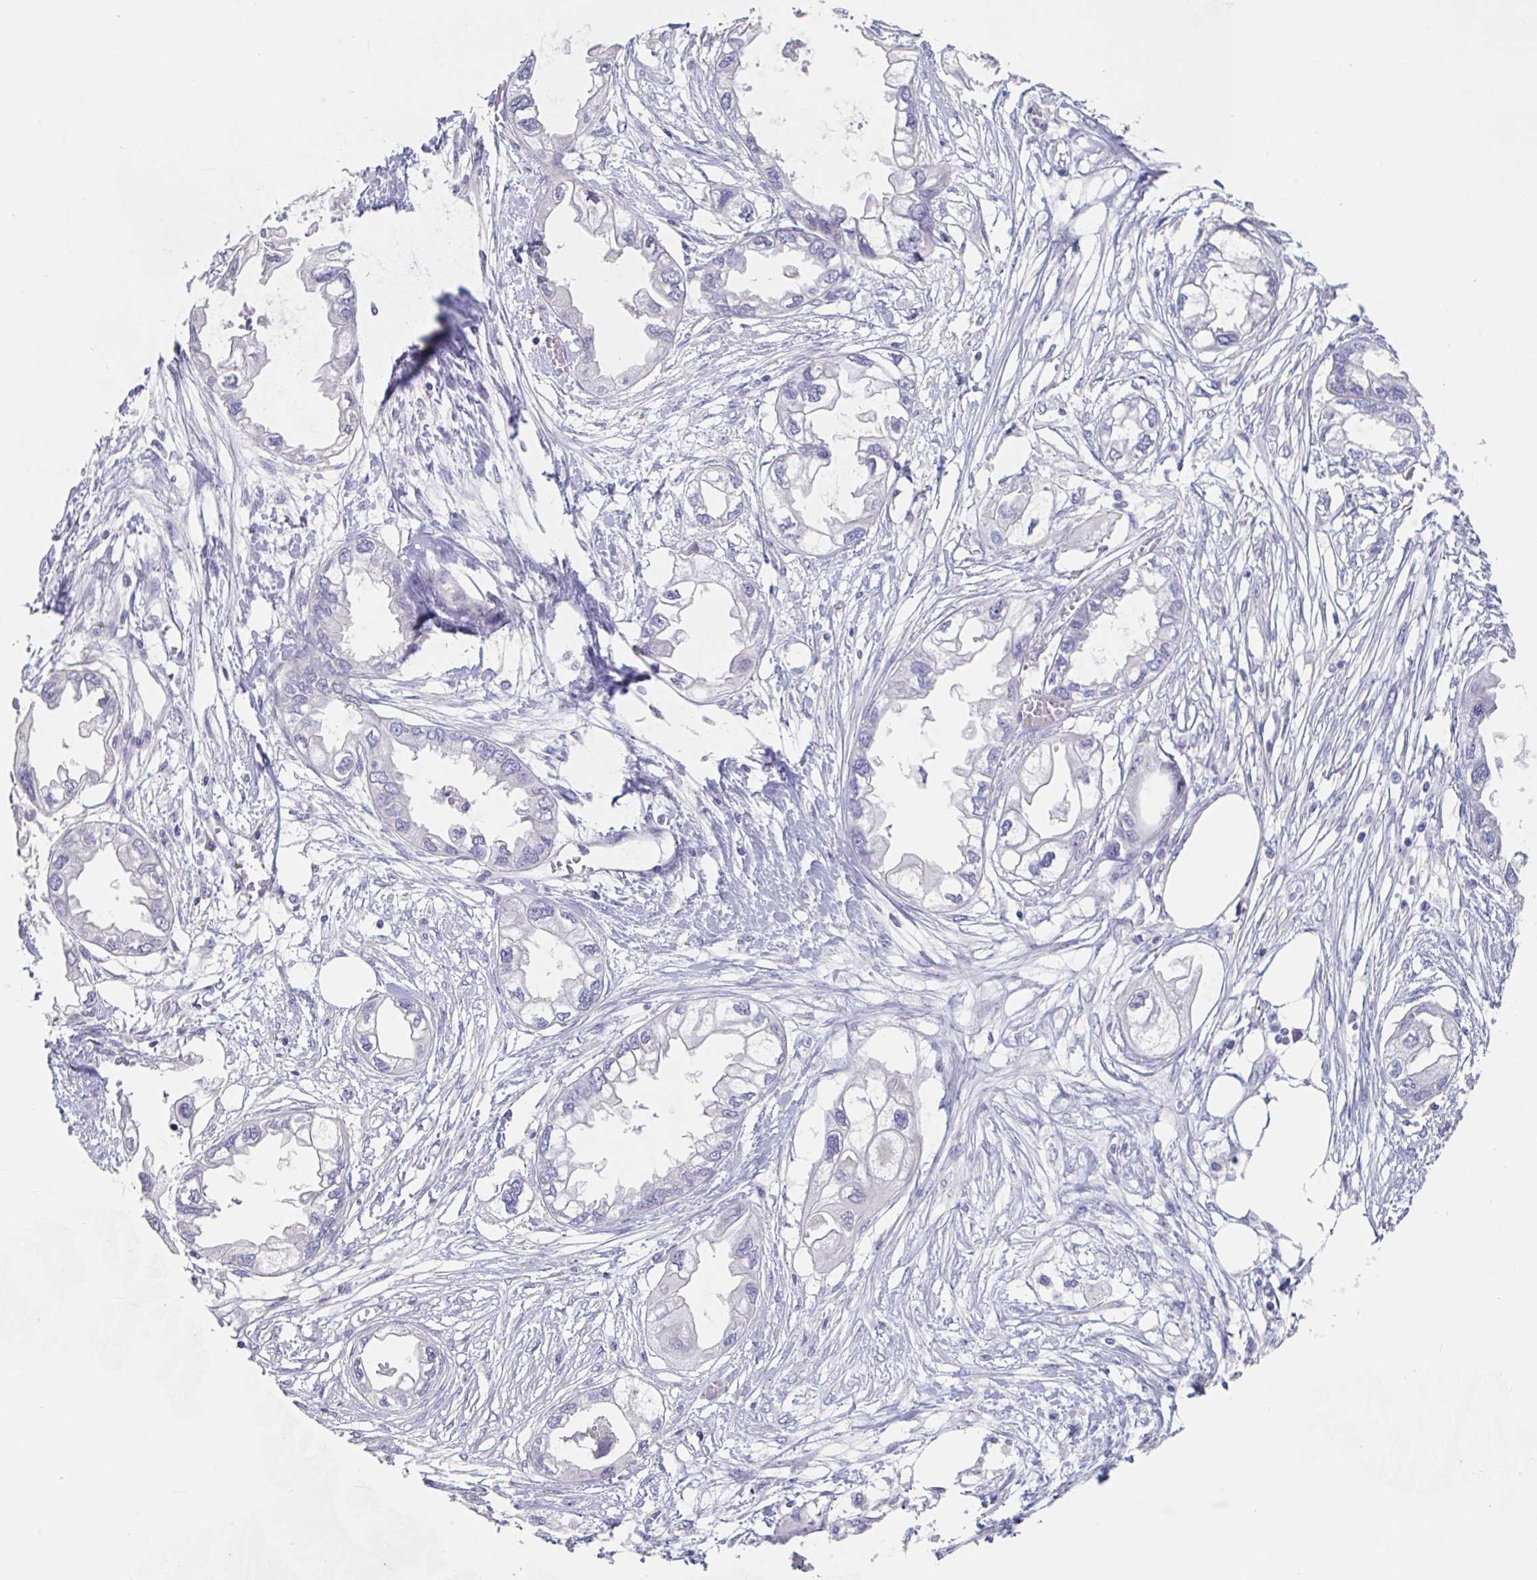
{"staining": {"intensity": "negative", "quantity": "none", "location": "none"}, "tissue": "endometrial cancer", "cell_type": "Tumor cells", "image_type": "cancer", "snomed": [{"axis": "morphology", "description": "Adenocarcinoma, NOS"}, {"axis": "morphology", "description": "Adenocarcinoma, metastatic, NOS"}, {"axis": "topography", "description": "Adipose tissue"}, {"axis": "topography", "description": "Endometrium"}], "caption": "High magnification brightfield microscopy of metastatic adenocarcinoma (endometrial) stained with DAB (brown) and counterstained with hematoxylin (blue): tumor cells show no significant staining. (DAB (3,3'-diaminobenzidine) immunohistochemistry with hematoxylin counter stain).", "gene": "UNKL", "patient": {"sex": "female", "age": 67}}